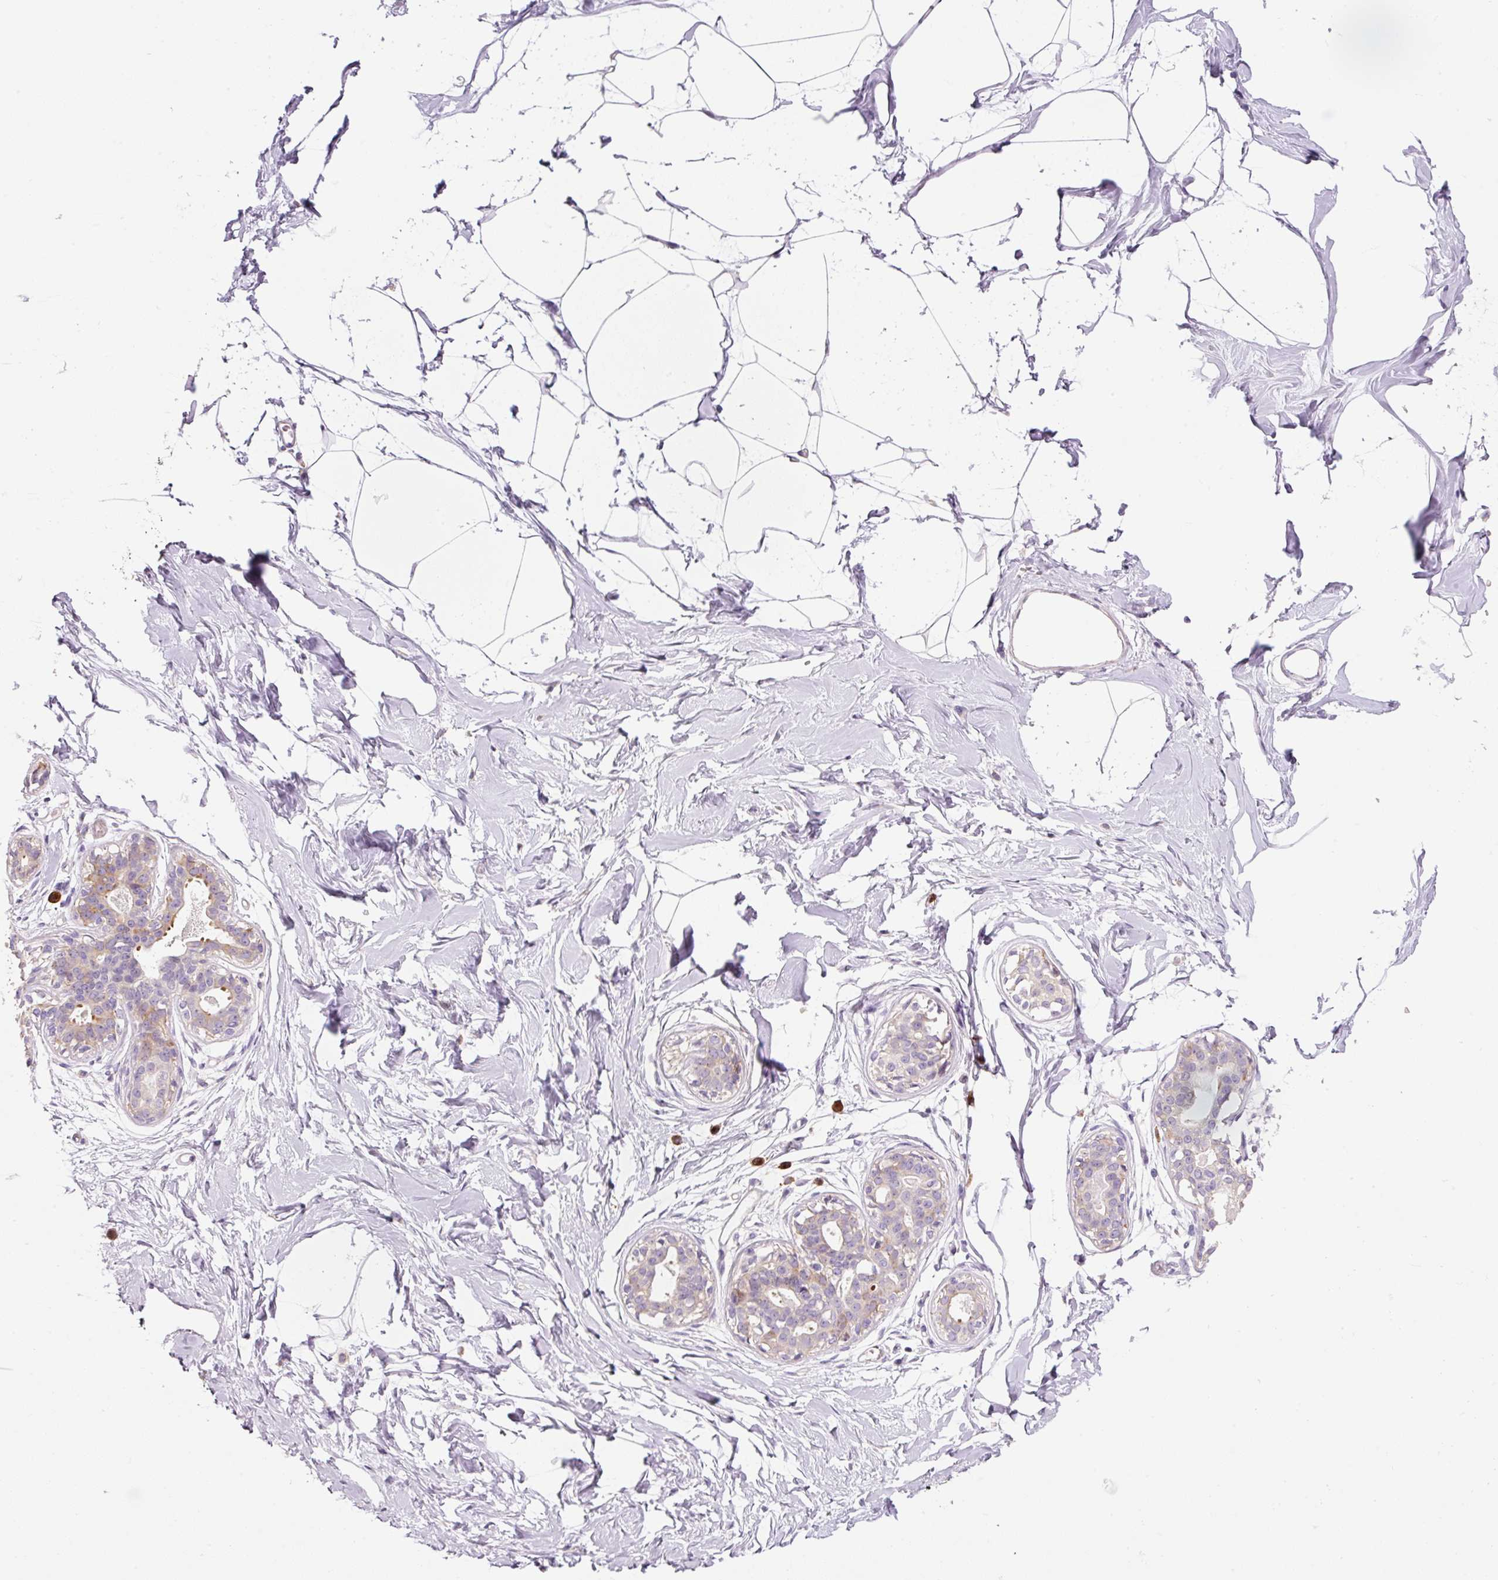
{"staining": {"intensity": "negative", "quantity": "none", "location": "none"}, "tissue": "breast", "cell_type": "Adipocytes", "image_type": "normal", "snomed": [{"axis": "morphology", "description": "Normal tissue, NOS"}, {"axis": "topography", "description": "Breast"}], "caption": "Immunohistochemistry (IHC) image of unremarkable breast stained for a protein (brown), which exhibits no staining in adipocytes.", "gene": "HAX1", "patient": {"sex": "female", "age": 45}}